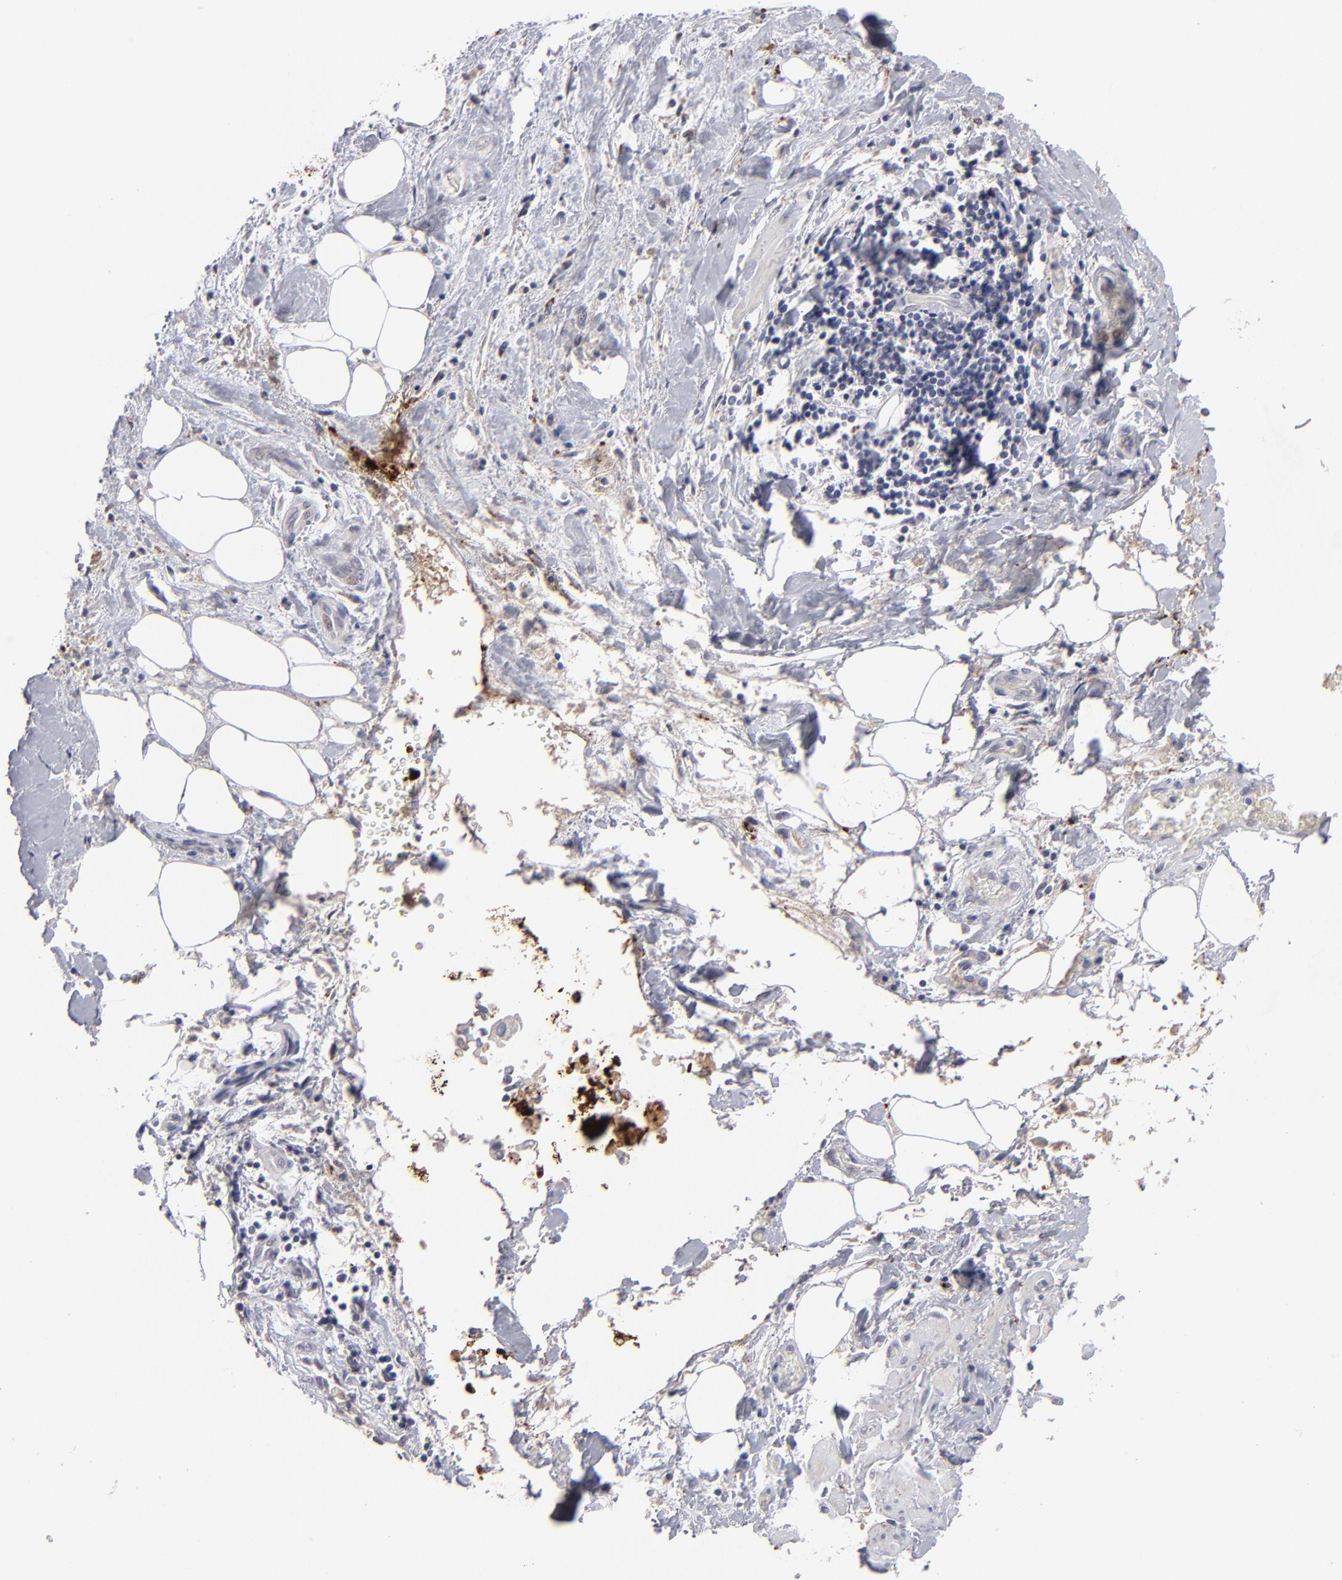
{"staining": {"intensity": "negative", "quantity": "none", "location": "none"}, "tissue": "liver cancer", "cell_type": "Tumor cells", "image_type": "cancer", "snomed": [{"axis": "morphology", "description": "Cholangiocarcinoma"}, {"axis": "topography", "description": "Liver"}], "caption": "Protein analysis of cholangiocarcinoma (liver) displays no significant staining in tumor cells.", "gene": "GPM6B", "patient": {"sex": "male", "age": 58}}